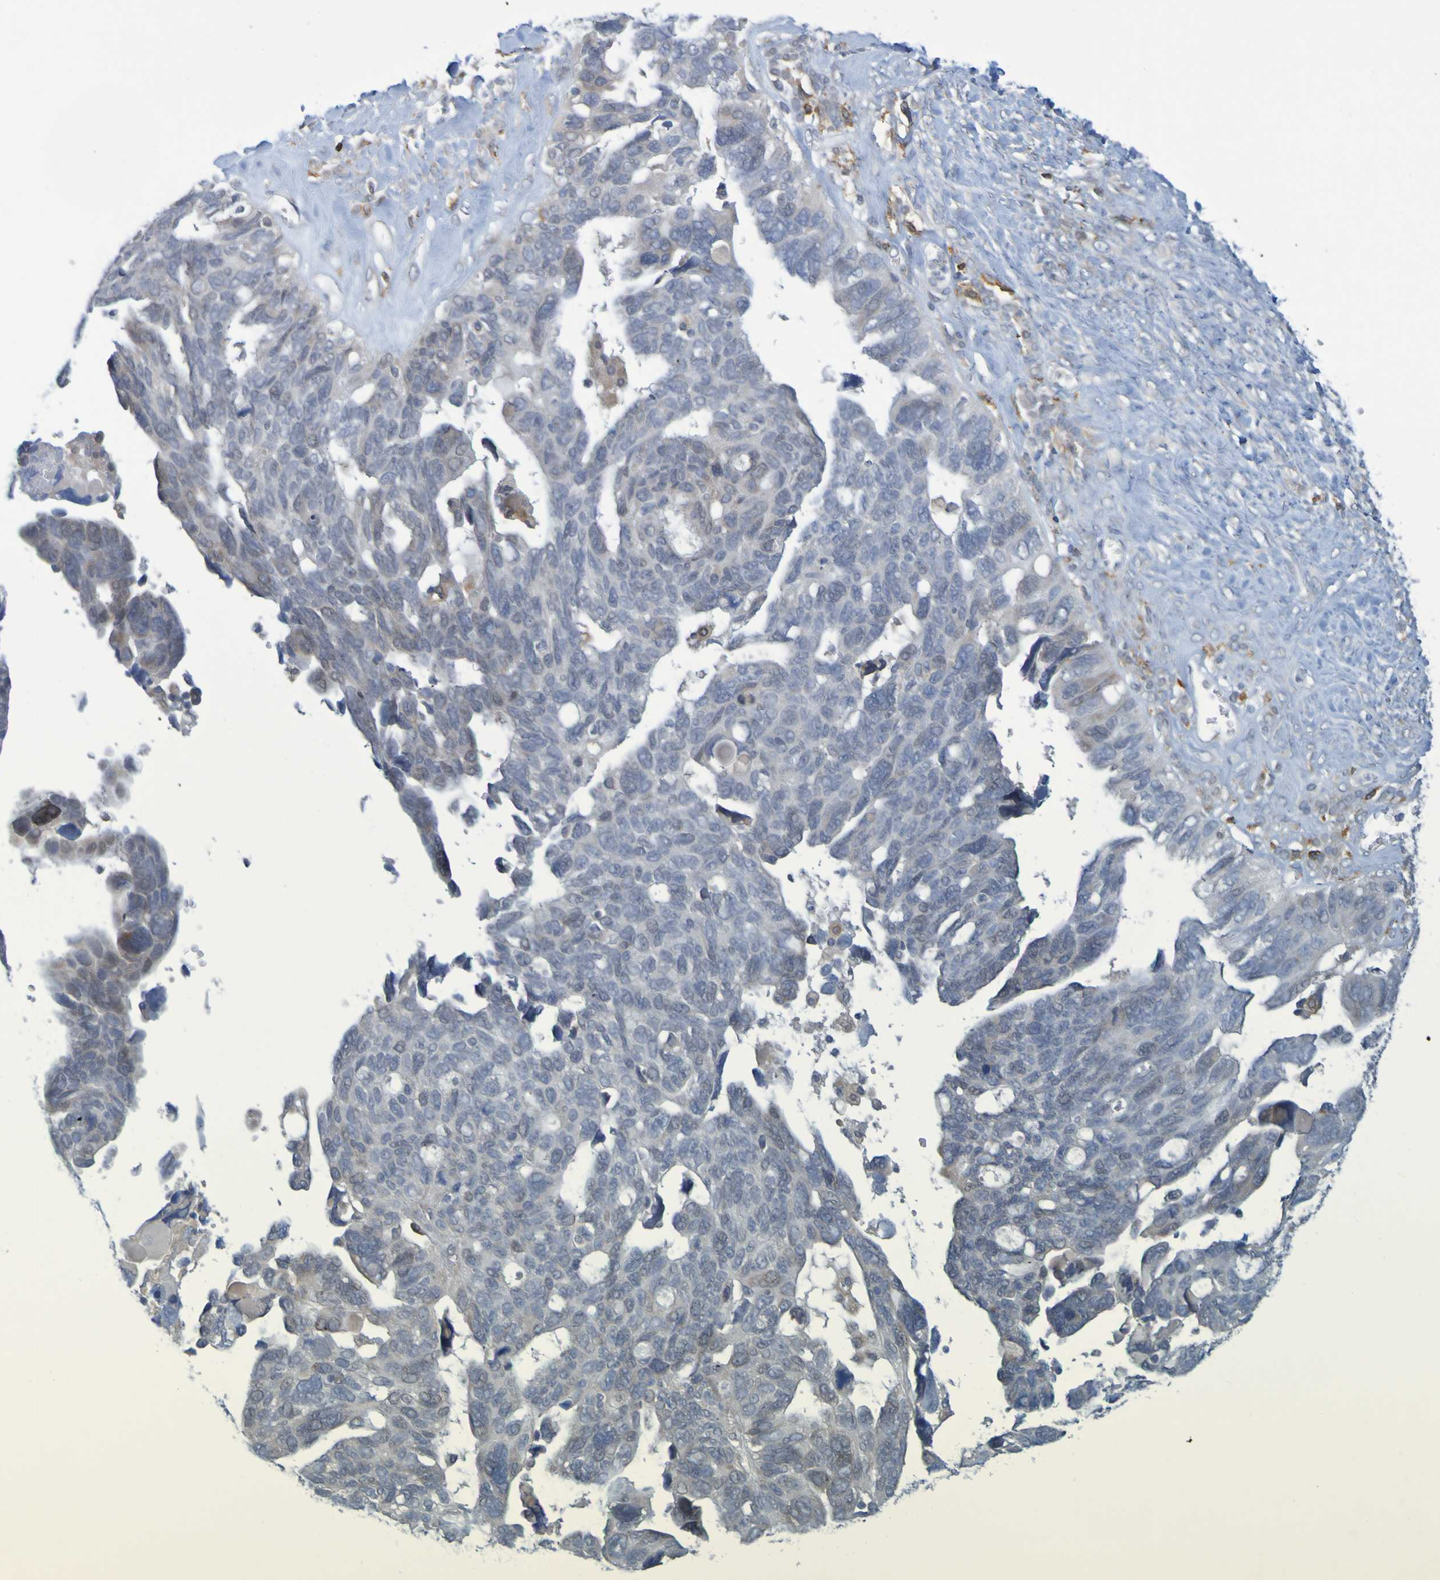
{"staining": {"intensity": "weak", "quantity": "25%-75%", "location": "cytoplasmic/membranous"}, "tissue": "ovarian cancer", "cell_type": "Tumor cells", "image_type": "cancer", "snomed": [{"axis": "morphology", "description": "Cystadenocarcinoma, serous, NOS"}, {"axis": "topography", "description": "Ovary"}], "caption": "Protein analysis of ovarian cancer (serous cystadenocarcinoma) tissue demonstrates weak cytoplasmic/membranous expression in about 25%-75% of tumor cells.", "gene": "LILRB5", "patient": {"sex": "female", "age": 79}}